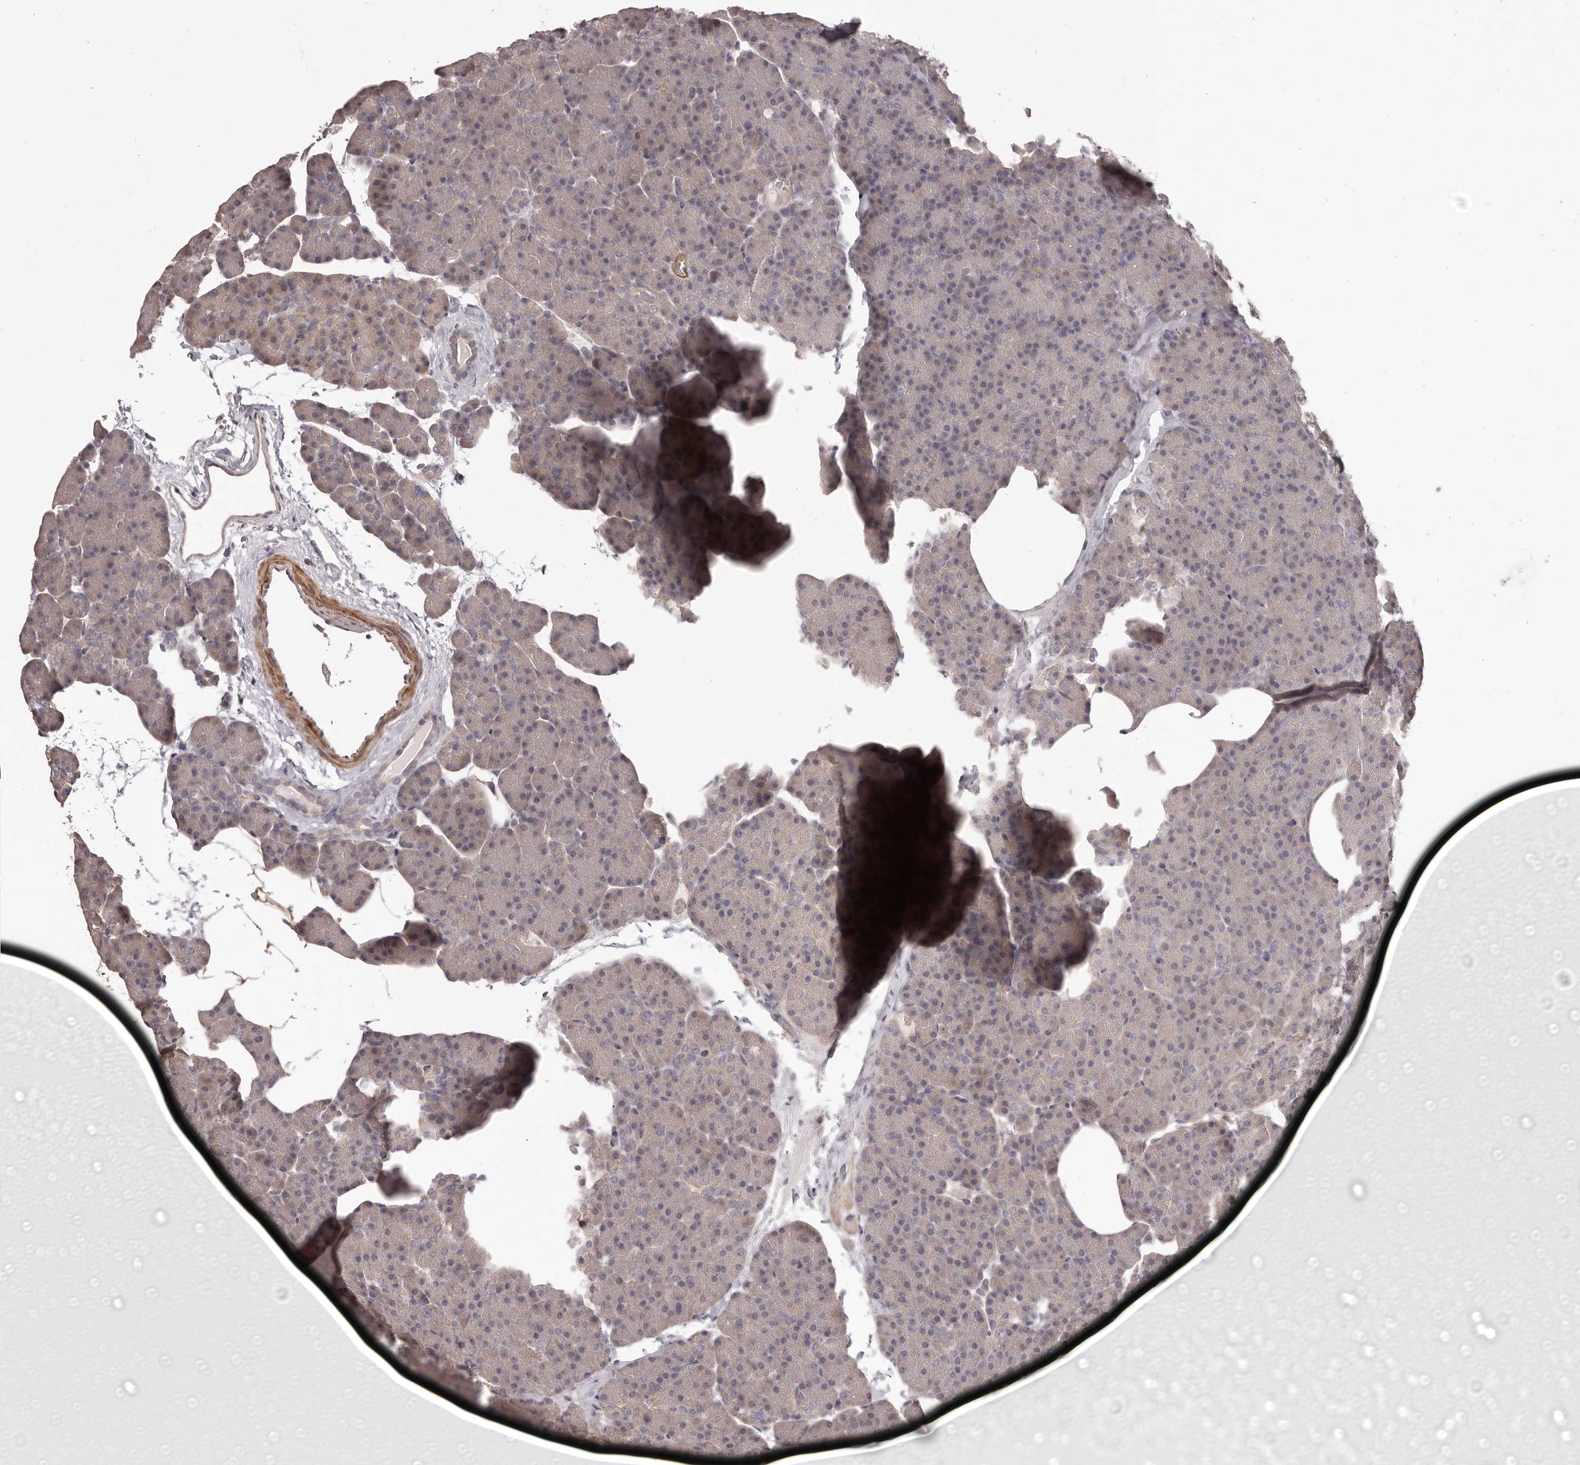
{"staining": {"intensity": "negative", "quantity": "none", "location": "none"}, "tissue": "pancreas", "cell_type": "Exocrine glandular cells", "image_type": "normal", "snomed": [{"axis": "morphology", "description": "Normal tissue, NOS"}, {"axis": "morphology", "description": "Carcinoid, malignant, NOS"}, {"axis": "topography", "description": "Pancreas"}], "caption": "Image shows no significant protein positivity in exocrine glandular cells of normal pancreas.", "gene": "HRH1", "patient": {"sex": "female", "age": 35}}